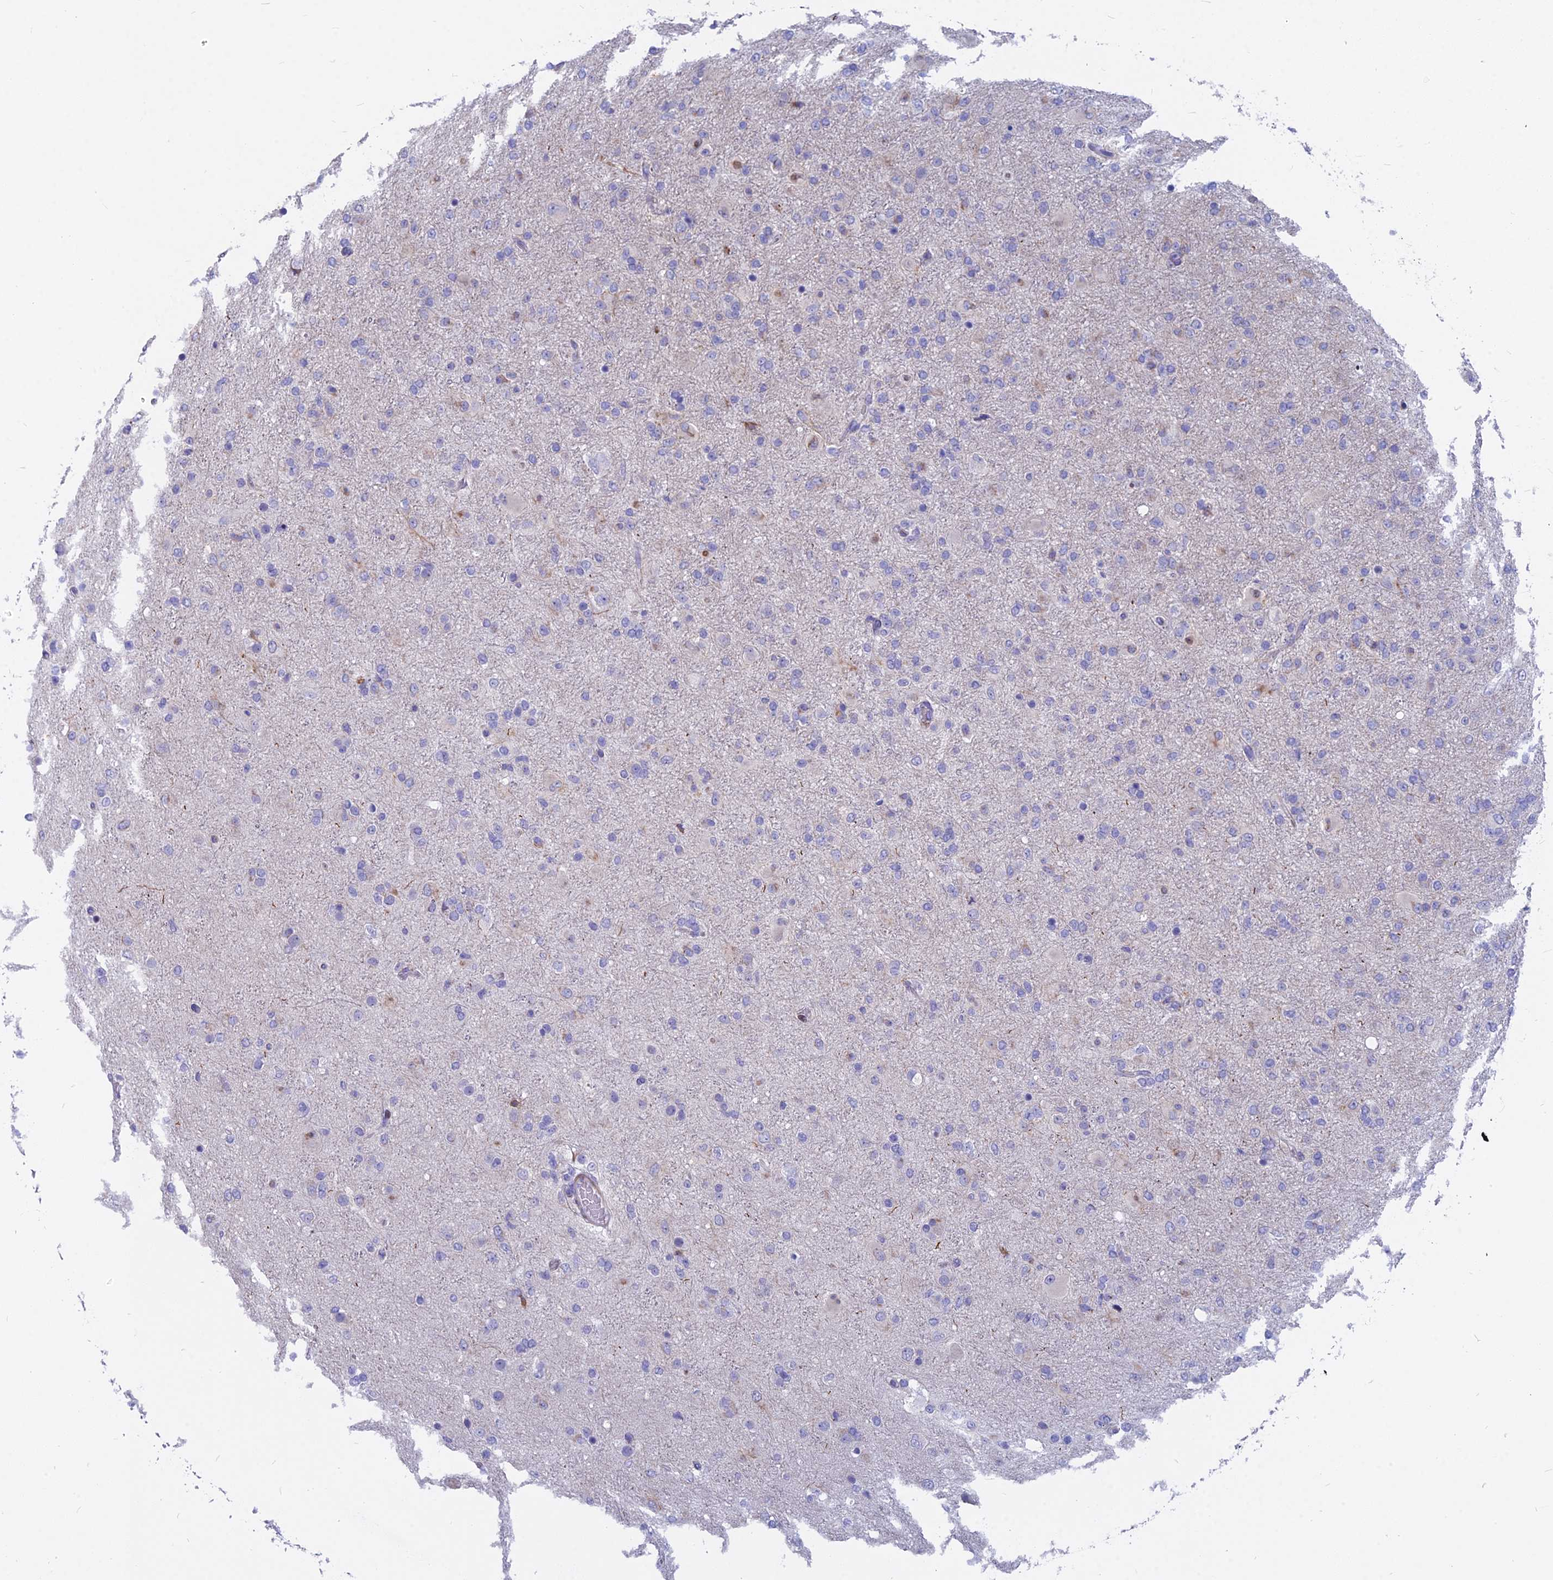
{"staining": {"intensity": "negative", "quantity": "none", "location": "none"}, "tissue": "glioma", "cell_type": "Tumor cells", "image_type": "cancer", "snomed": [{"axis": "morphology", "description": "Glioma, malignant, Low grade"}, {"axis": "topography", "description": "Brain"}], "caption": "Tumor cells show no significant protein positivity in malignant glioma (low-grade).", "gene": "MYBPC2", "patient": {"sex": "male", "age": 65}}